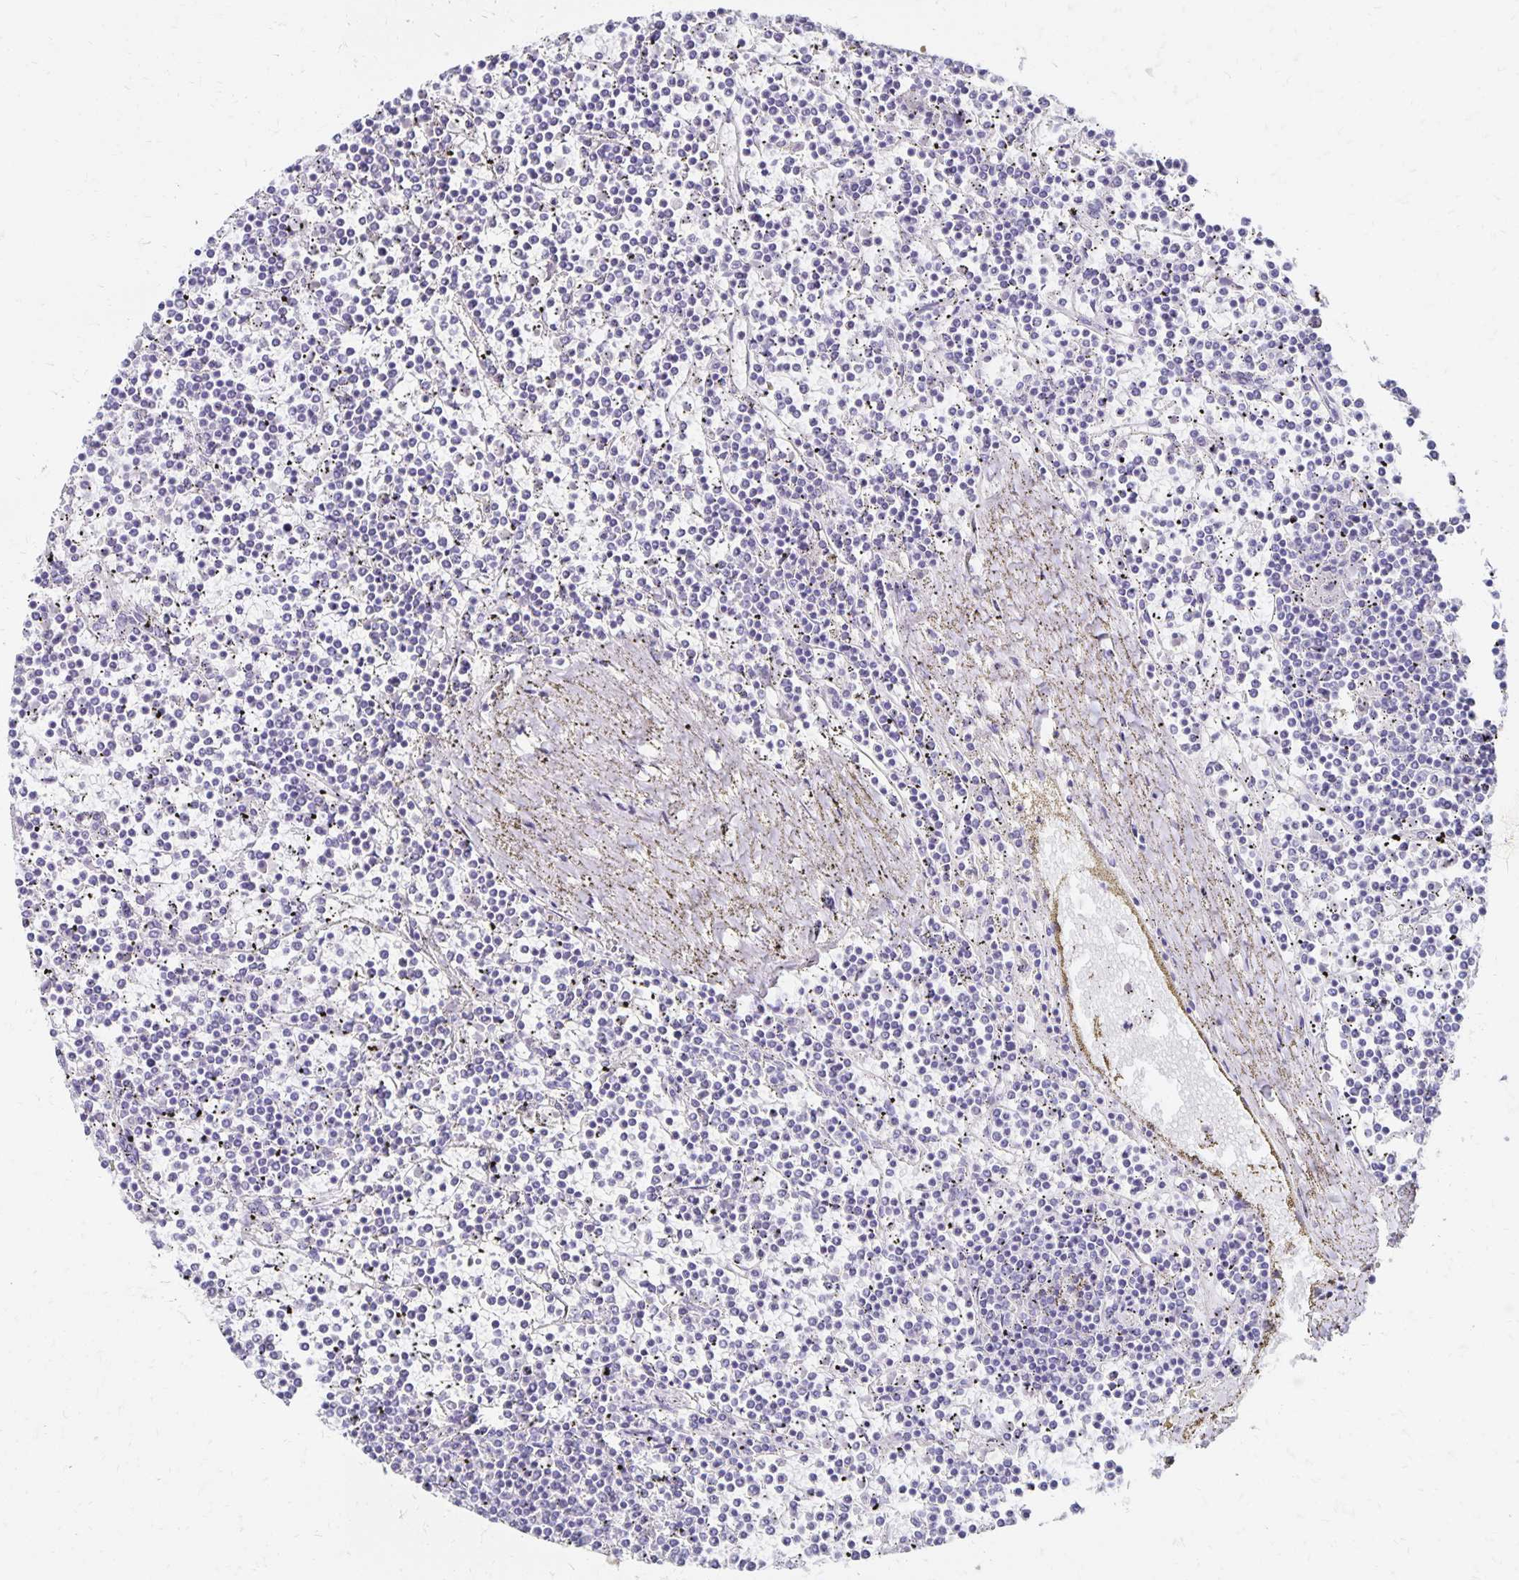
{"staining": {"intensity": "negative", "quantity": "none", "location": "none"}, "tissue": "lymphoma", "cell_type": "Tumor cells", "image_type": "cancer", "snomed": [{"axis": "morphology", "description": "Malignant lymphoma, non-Hodgkin's type, Low grade"}, {"axis": "topography", "description": "Spleen"}], "caption": "High magnification brightfield microscopy of lymphoma stained with DAB (3,3'-diaminobenzidine) (brown) and counterstained with hematoxylin (blue): tumor cells show no significant expression.", "gene": "DYNLT4", "patient": {"sex": "female", "age": 19}}